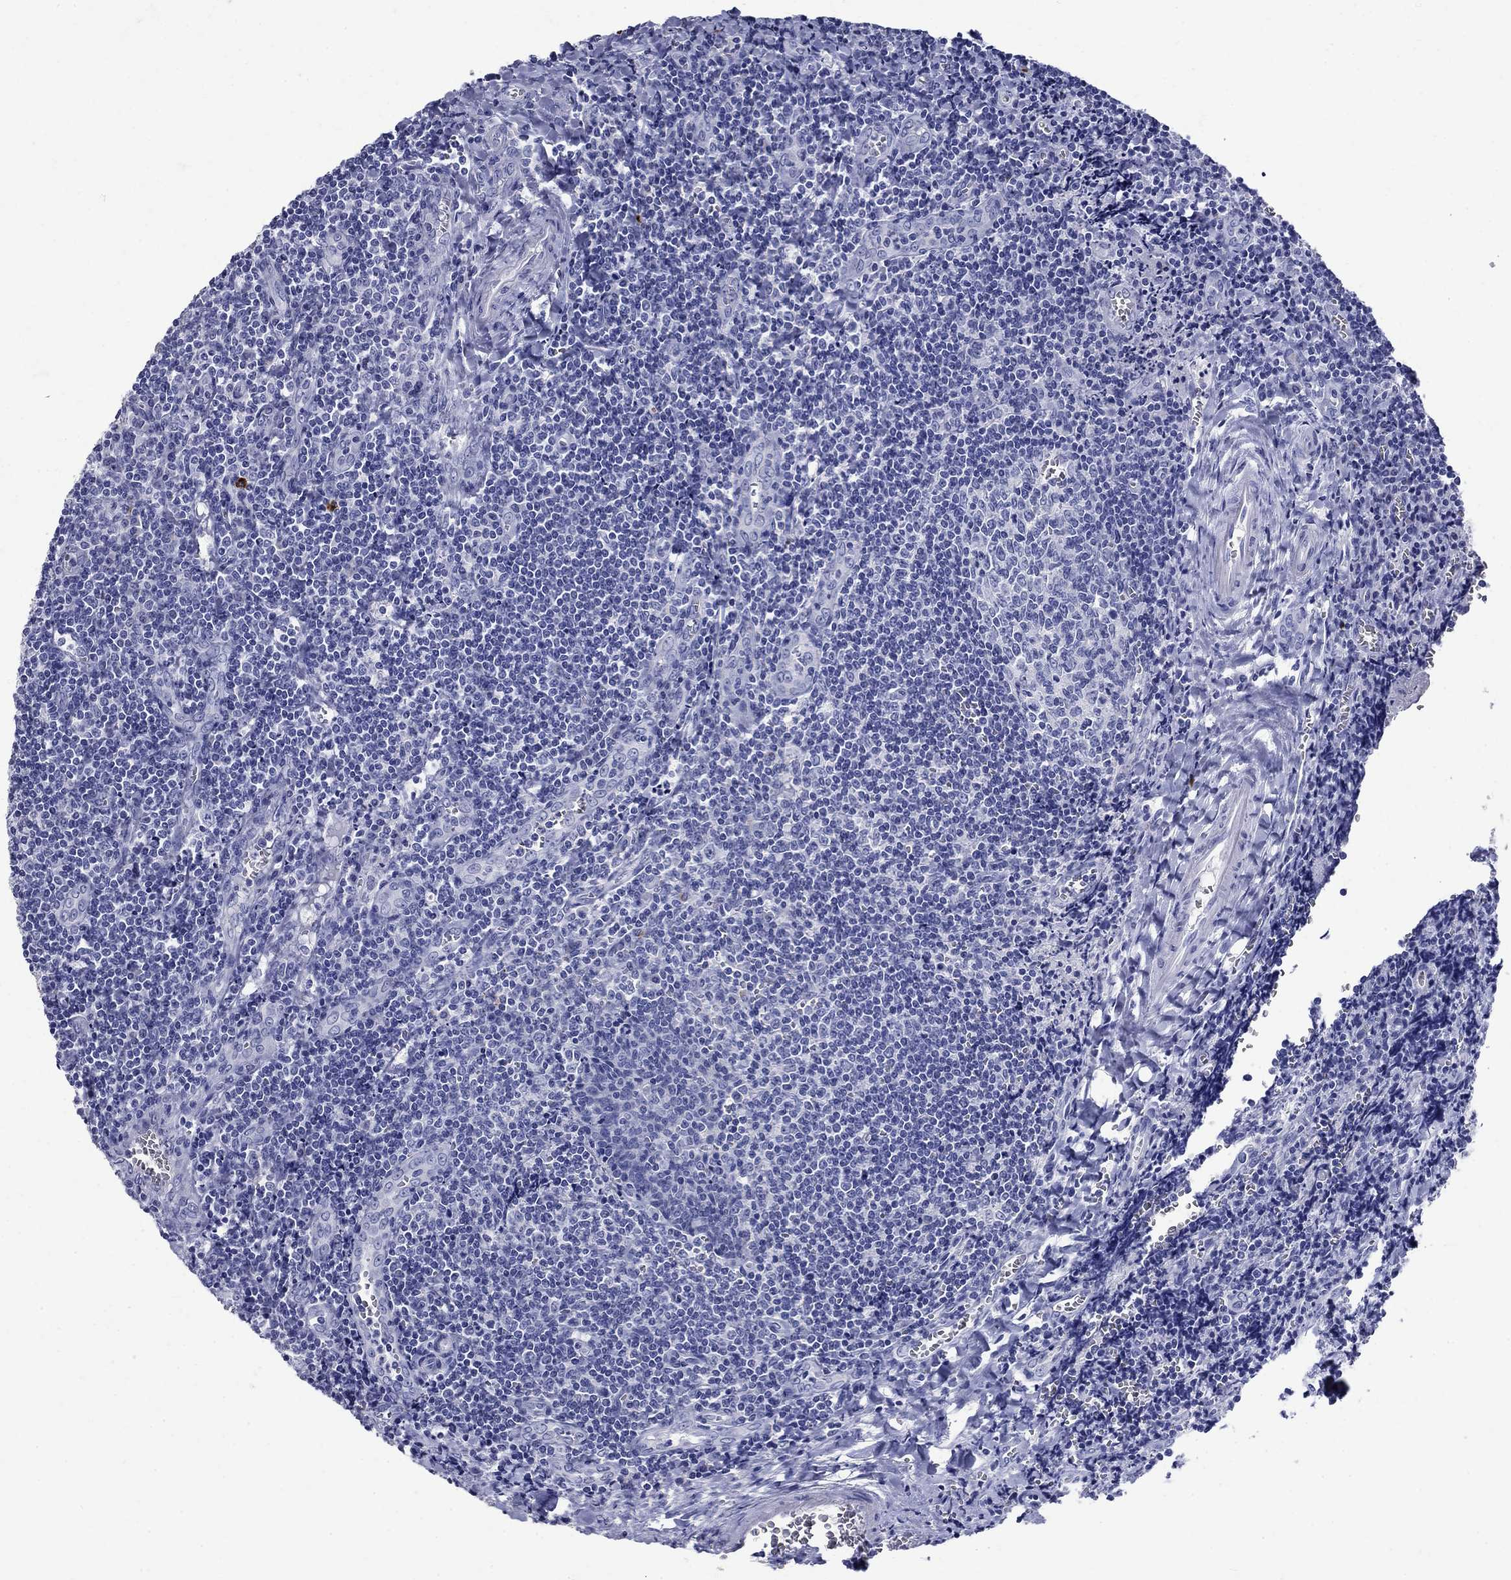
{"staining": {"intensity": "negative", "quantity": "none", "location": "none"}, "tissue": "tonsil", "cell_type": "Germinal center cells", "image_type": "normal", "snomed": [{"axis": "morphology", "description": "Normal tissue, NOS"}, {"axis": "morphology", "description": "Inflammation, NOS"}, {"axis": "topography", "description": "Tonsil"}], "caption": "This histopathology image is of normal tonsil stained with immunohistochemistry (IHC) to label a protein in brown with the nuclei are counter-stained blue. There is no staining in germinal center cells.", "gene": "CD1A", "patient": {"sex": "female", "age": 31}}